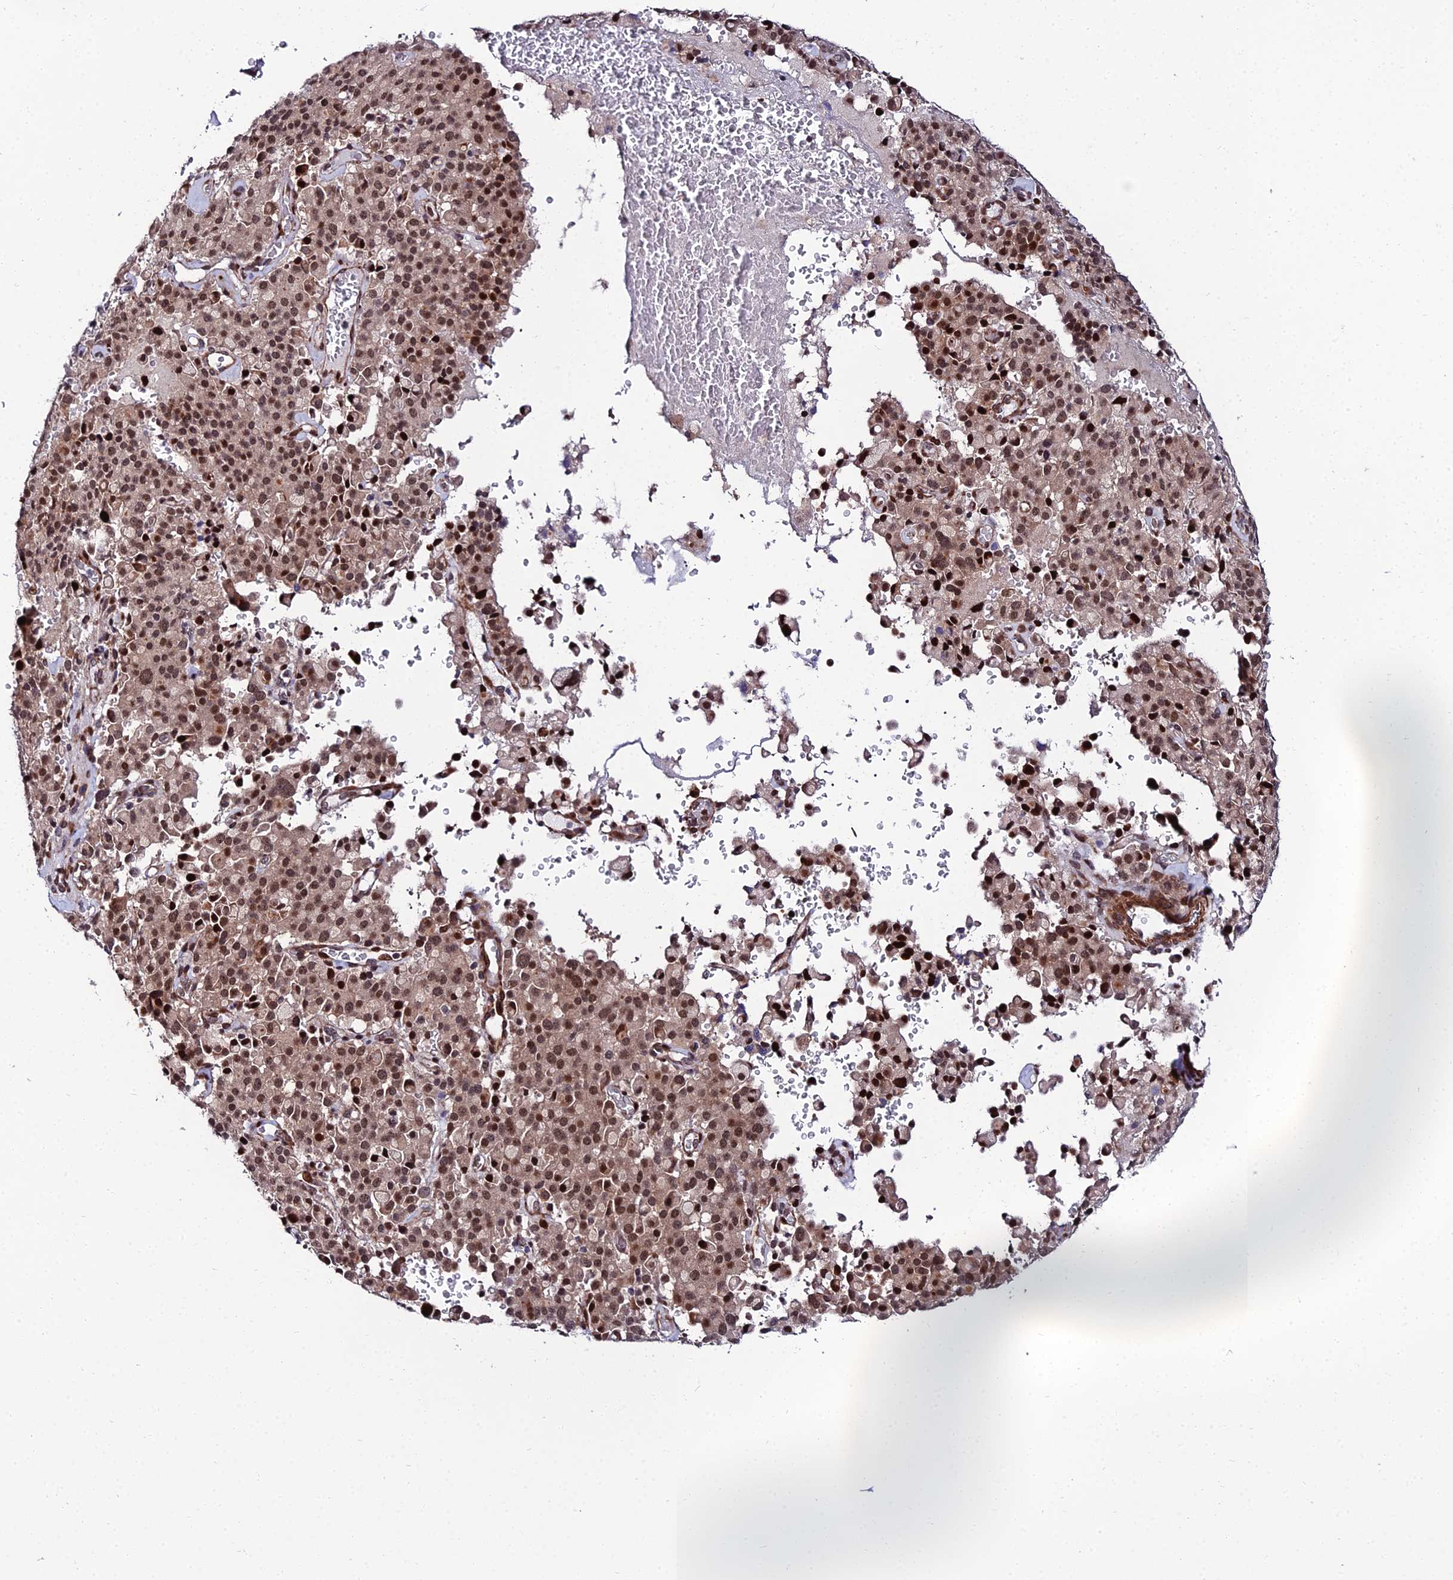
{"staining": {"intensity": "moderate", "quantity": ">75%", "location": "nuclear"}, "tissue": "pancreatic cancer", "cell_type": "Tumor cells", "image_type": "cancer", "snomed": [{"axis": "morphology", "description": "Adenocarcinoma, NOS"}, {"axis": "topography", "description": "Pancreas"}], "caption": "The photomicrograph demonstrates staining of pancreatic adenocarcinoma, revealing moderate nuclear protein staining (brown color) within tumor cells.", "gene": "ZNF668", "patient": {"sex": "male", "age": 65}}